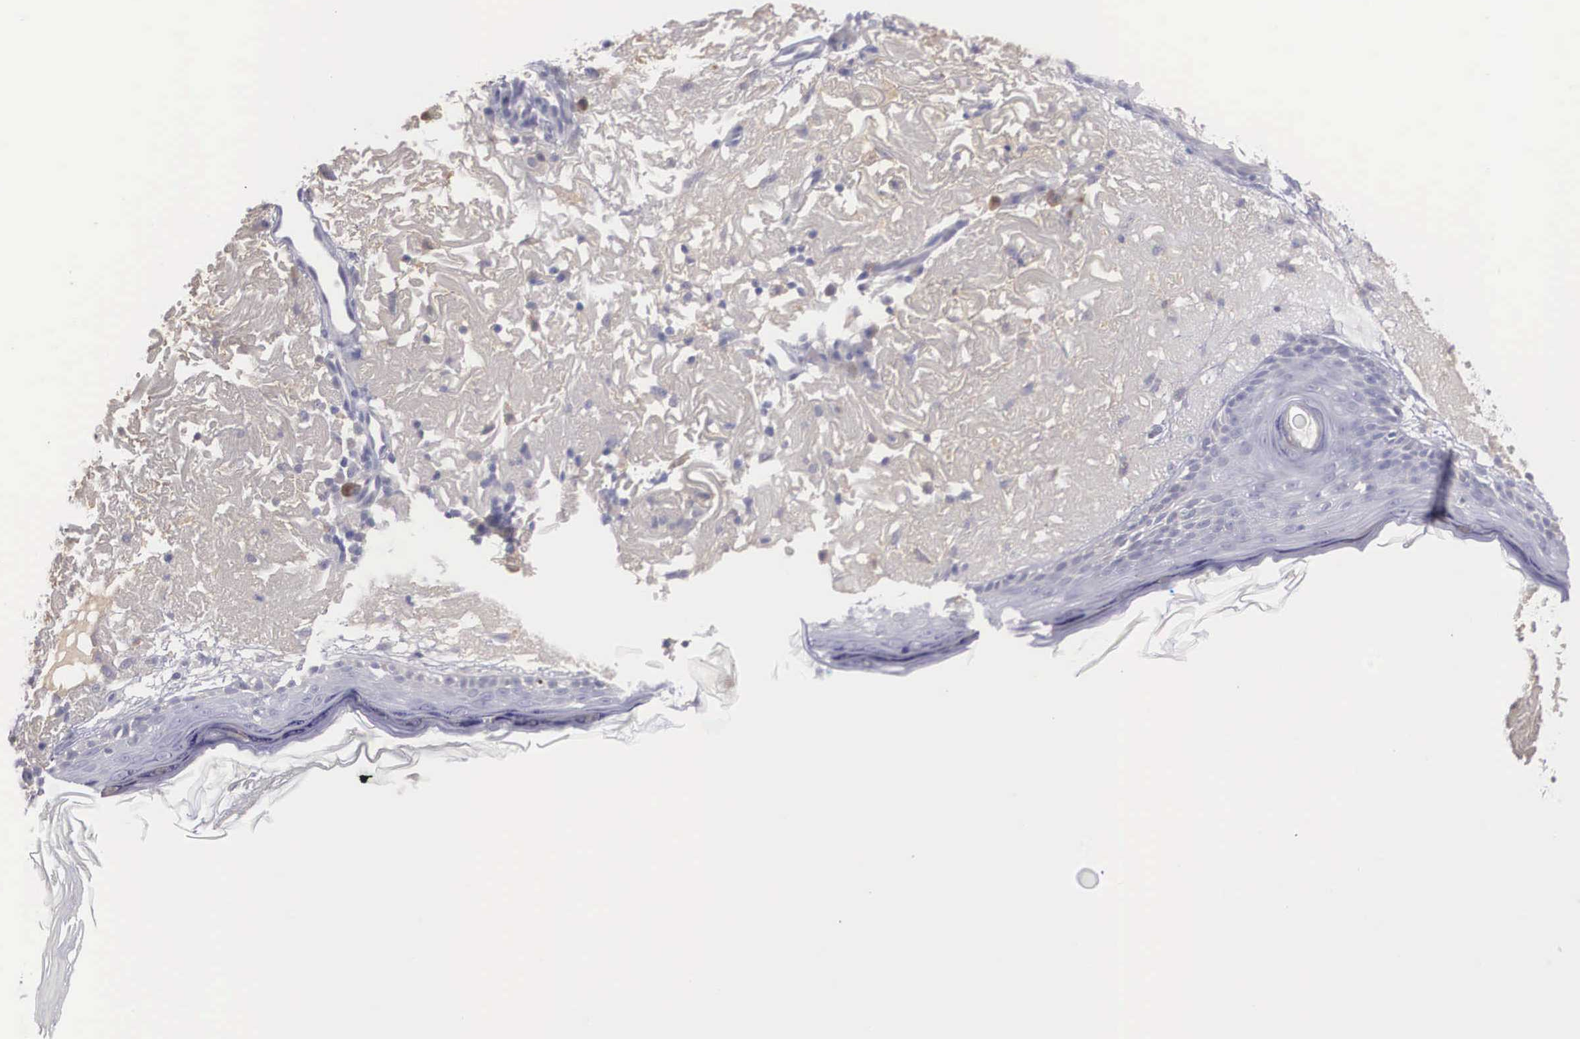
{"staining": {"intensity": "negative", "quantity": "none", "location": "none"}, "tissue": "skin", "cell_type": "Fibroblasts", "image_type": "normal", "snomed": [{"axis": "morphology", "description": "Normal tissue, NOS"}, {"axis": "topography", "description": "Skin"}], "caption": "Image shows no significant protein positivity in fibroblasts of benign skin.", "gene": "REPS2", "patient": {"sex": "female", "age": 90}}